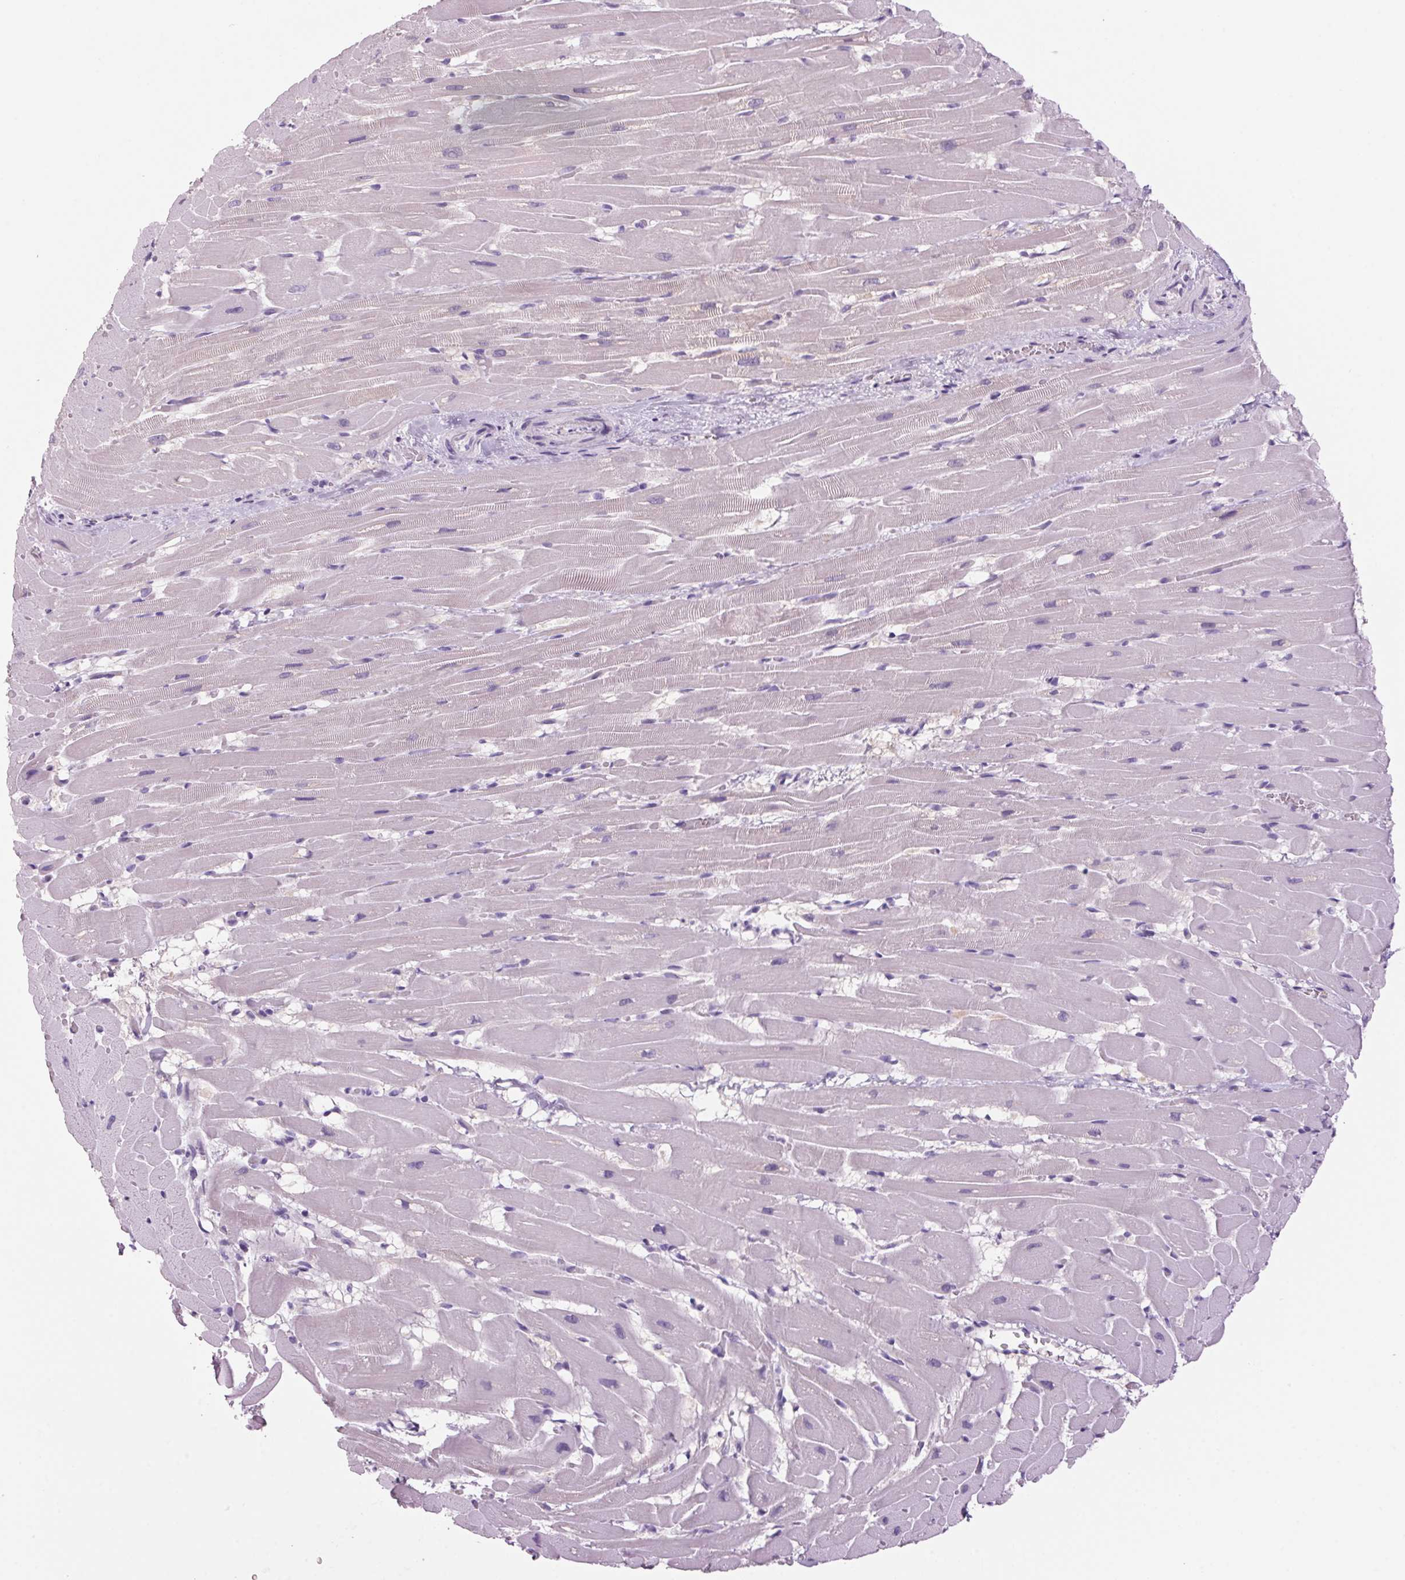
{"staining": {"intensity": "negative", "quantity": "none", "location": "none"}, "tissue": "heart muscle", "cell_type": "Cardiomyocytes", "image_type": "normal", "snomed": [{"axis": "morphology", "description": "Normal tissue, NOS"}, {"axis": "topography", "description": "Heart"}], "caption": "Immunohistochemistry photomicrograph of benign human heart muscle stained for a protein (brown), which demonstrates no expression in cardiomyocytes.", "gene": "PPP1R1A", "patient": {"sex": "male", "age": 37}}